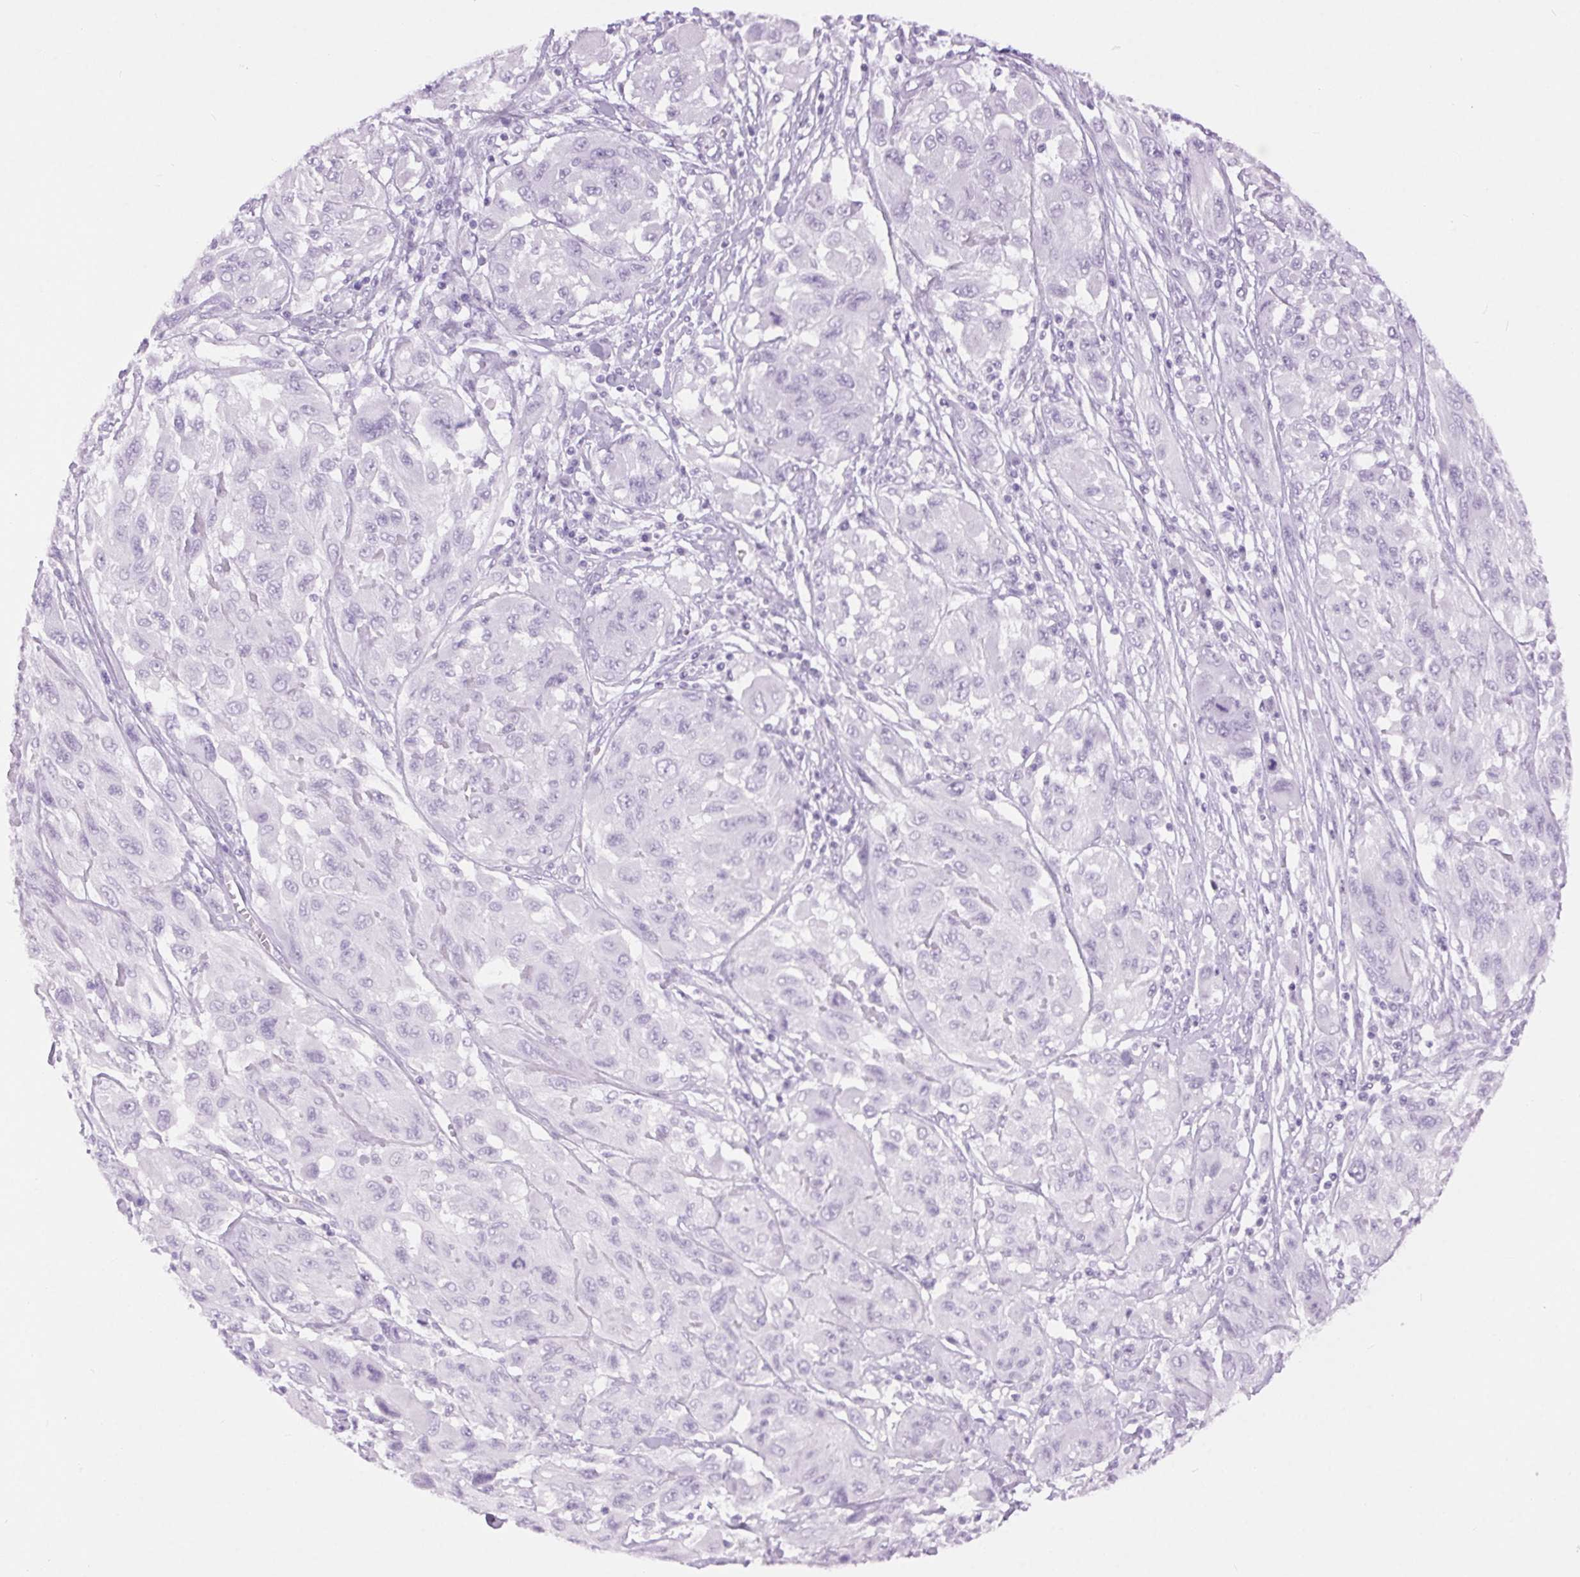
{"staining": {"intensity": "negative", "quantity": "none", "location": "none"}, "tissue": "melanoma", "cell_type": "Tumor cells", "image_type": "cancer", "snomed": [{"axis": "morphology", "description": "Malignant melanoma, NOS"}, {"axis": "topography", "description": "Skin"}], "caption": "Human melanoma stained for a protein using immunohistochemistry displays no staining in tumor cells.", "gene": "BEND2", "patient": {"sex": "female", "age": 91}}